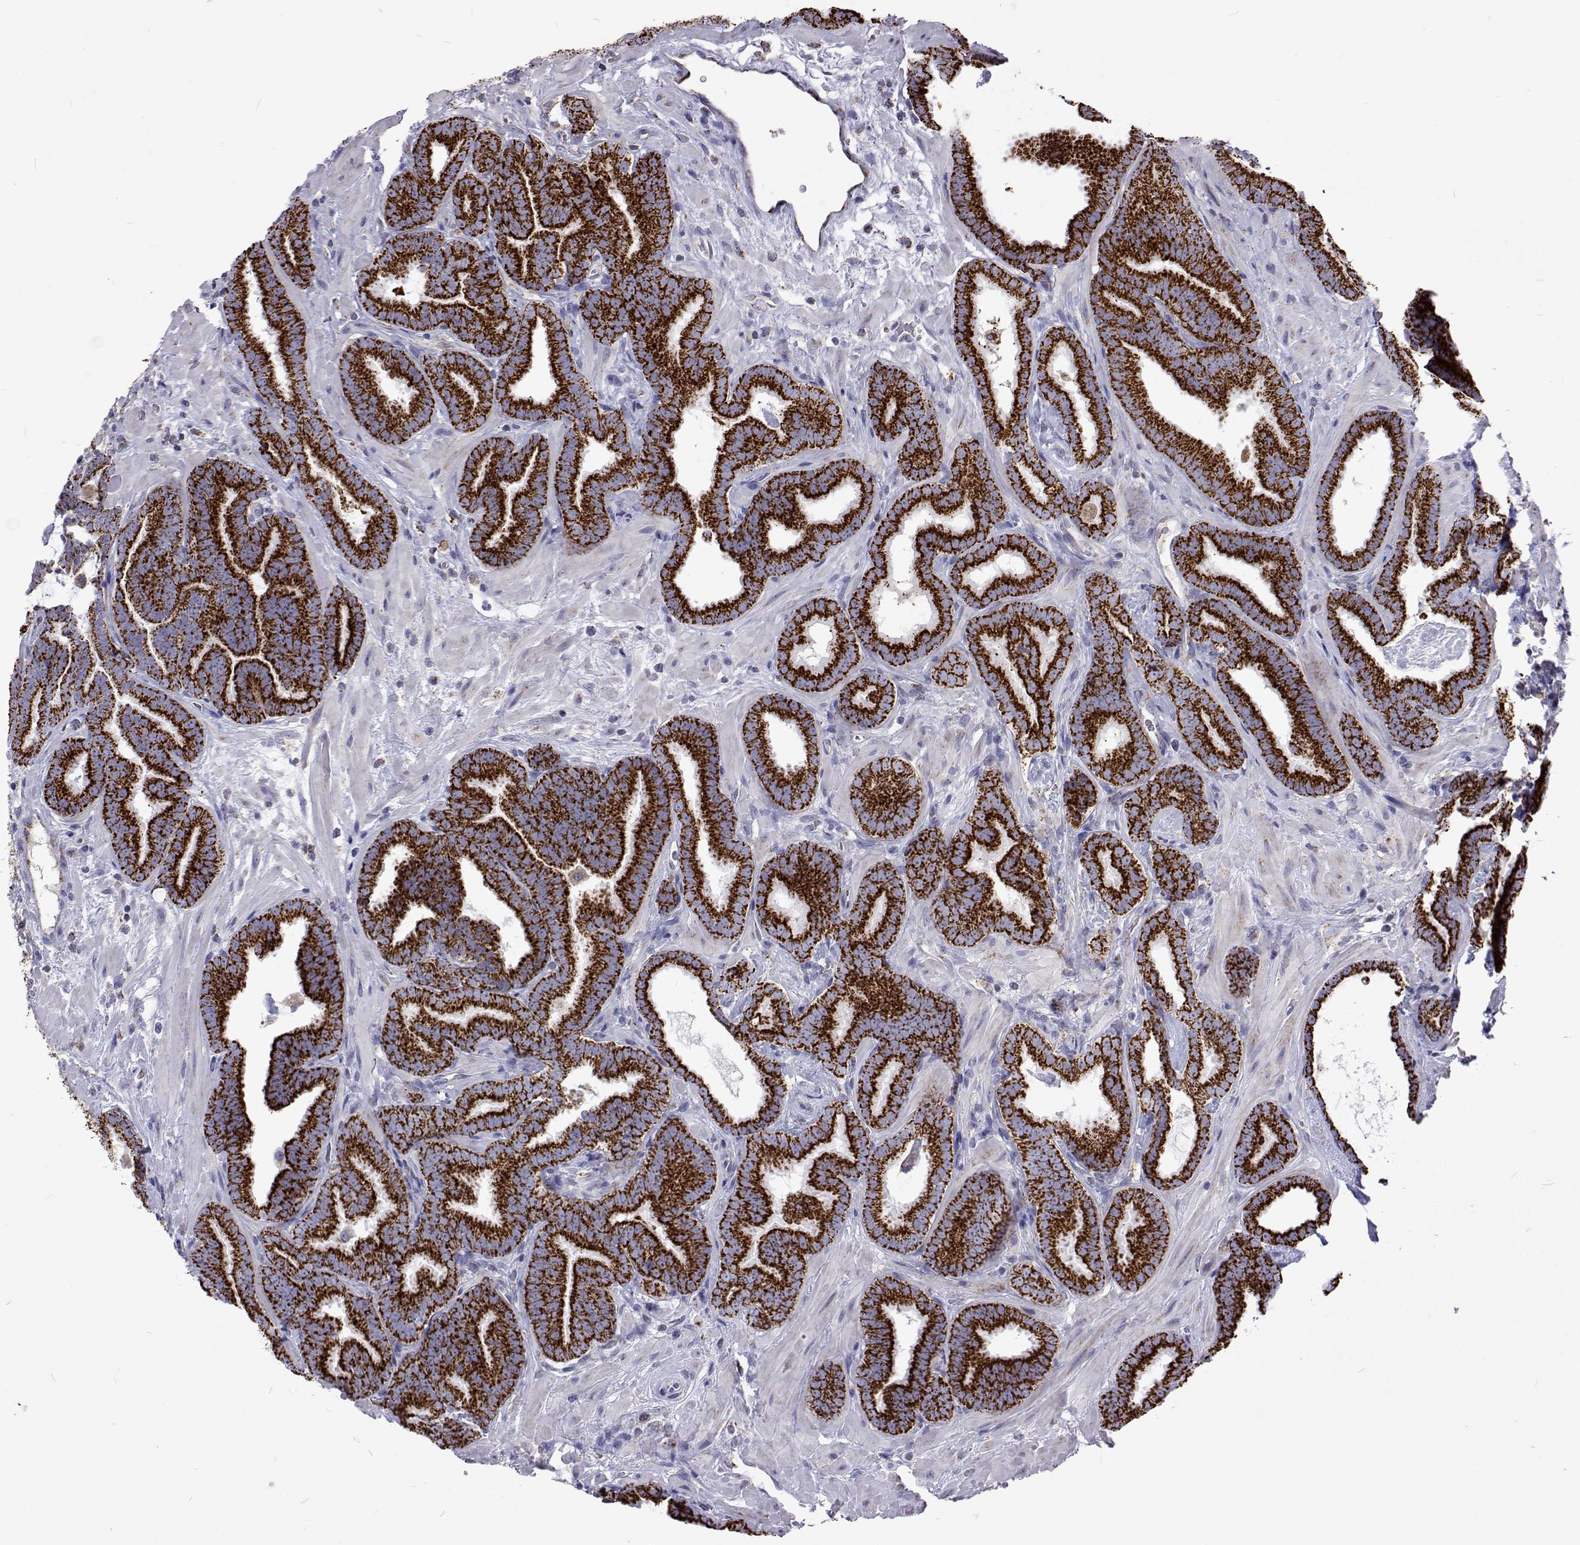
{"staining": {"intensity": "strong", "quantity": ">75%", "location": "cytoplasmic/membranous"}, "tissue": "prostate cancer", "cell_type": "Tumor cells", "image_type": "cancer", "snomed": [{"axis": "morphology", "description": "Adenocarcinoma, Low grade"}, {"axis": "topography", "description": "Prostate"}], "caption": "A brown stain highlights strong cytoplasmic/membranous expression of a protein in human prostate low-grade adenocarcinoma tumor cells.", "gene": "MCCC2", "patient": {"sex": "male", "age": 63}}